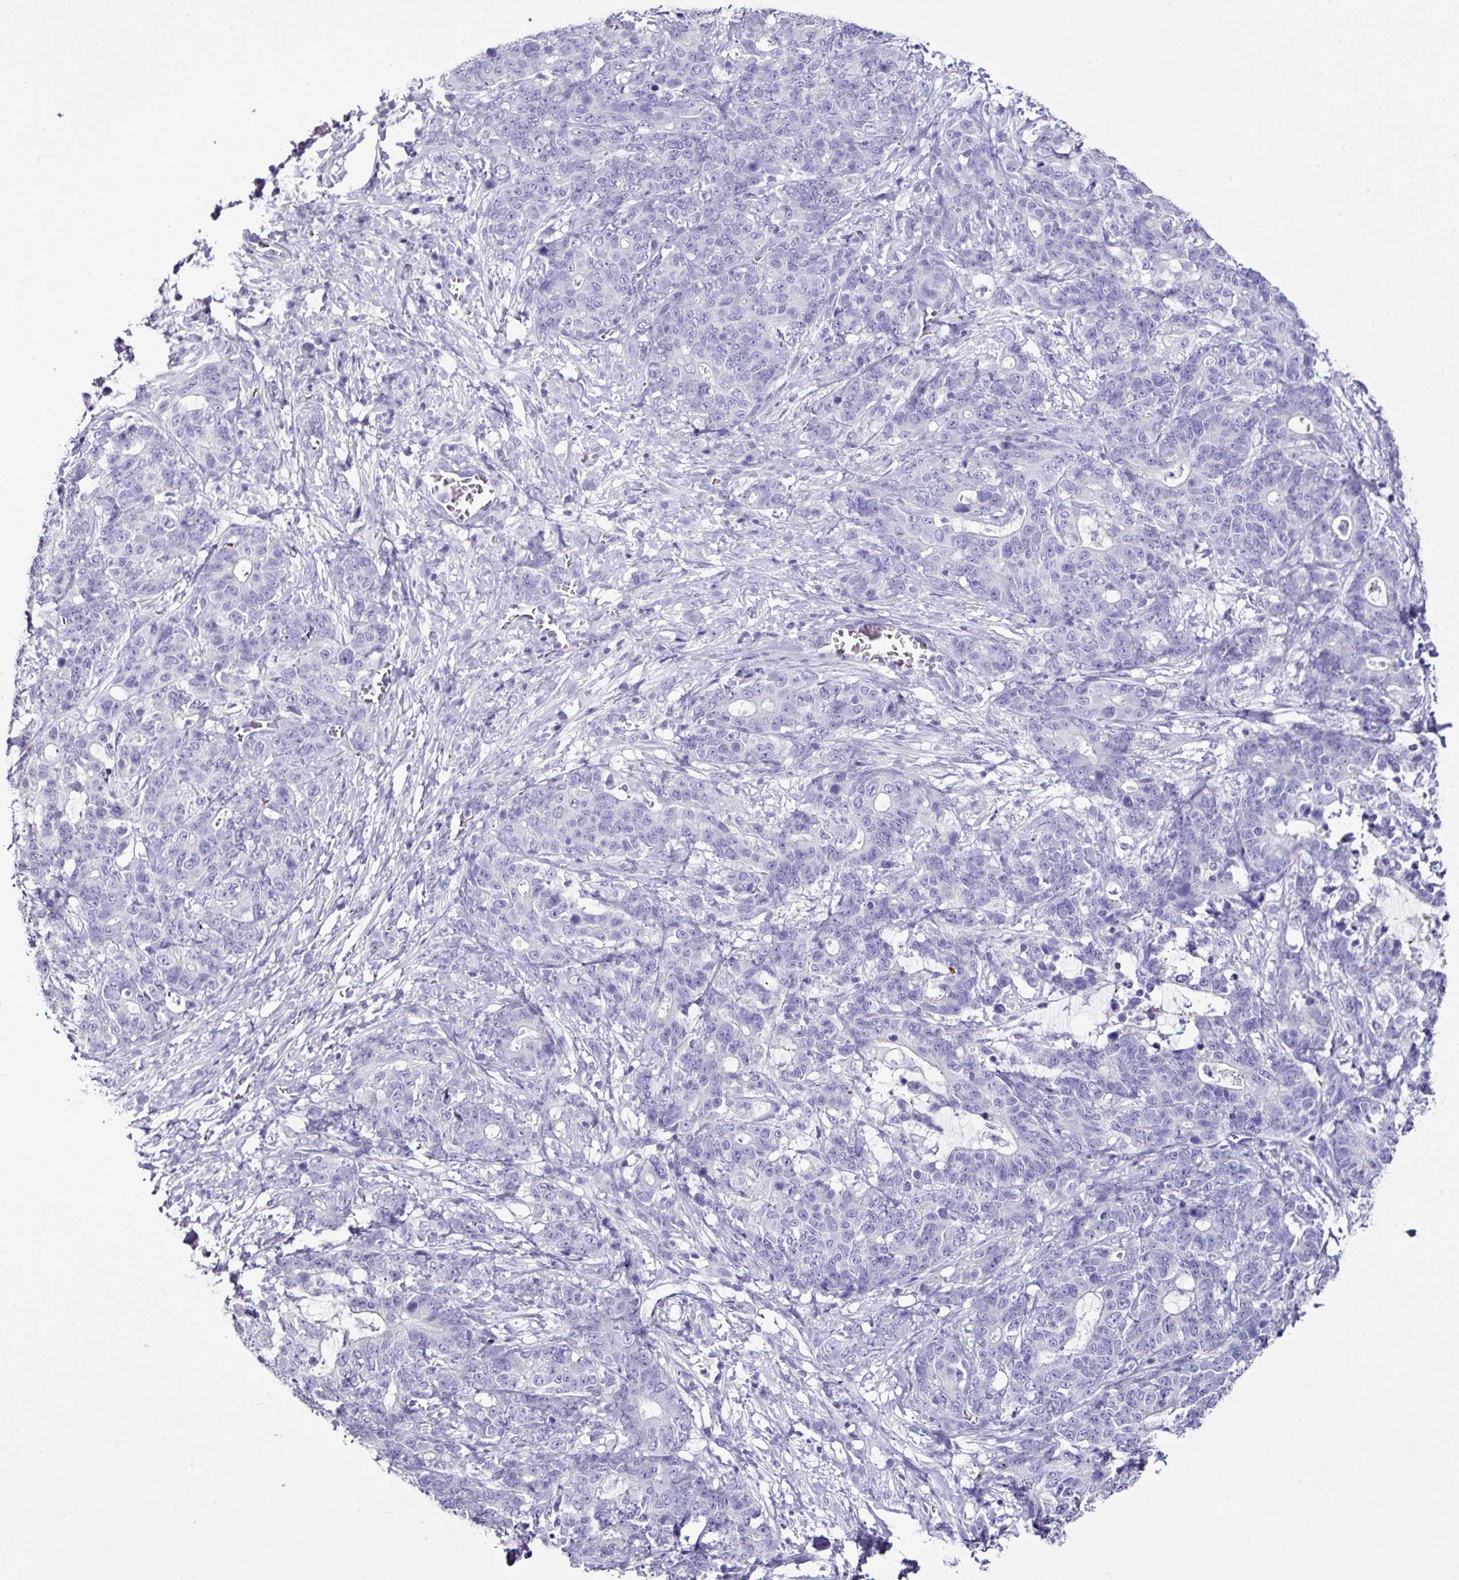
{"staining": {"intensity": "negative", "quantity": "none", "location": "none"}, "tissue": "stomach cancer", "cell_type": "Tumor cells", "image_type": "cancer", "snomed": [{"axis": "morphology", "description": "Normal tissue, NOS"}, {"axis": "morphology", "description": "Adenocarcinoma, NOS"}, {"axis": "topography", "description": "Stomach"}], "caption": "The micrograph displays no staining of tumor cells in stomach cancer (adenocarcinoma).", "gene": "GLP2R", "patient": {"sex": "female", "age": 64}}